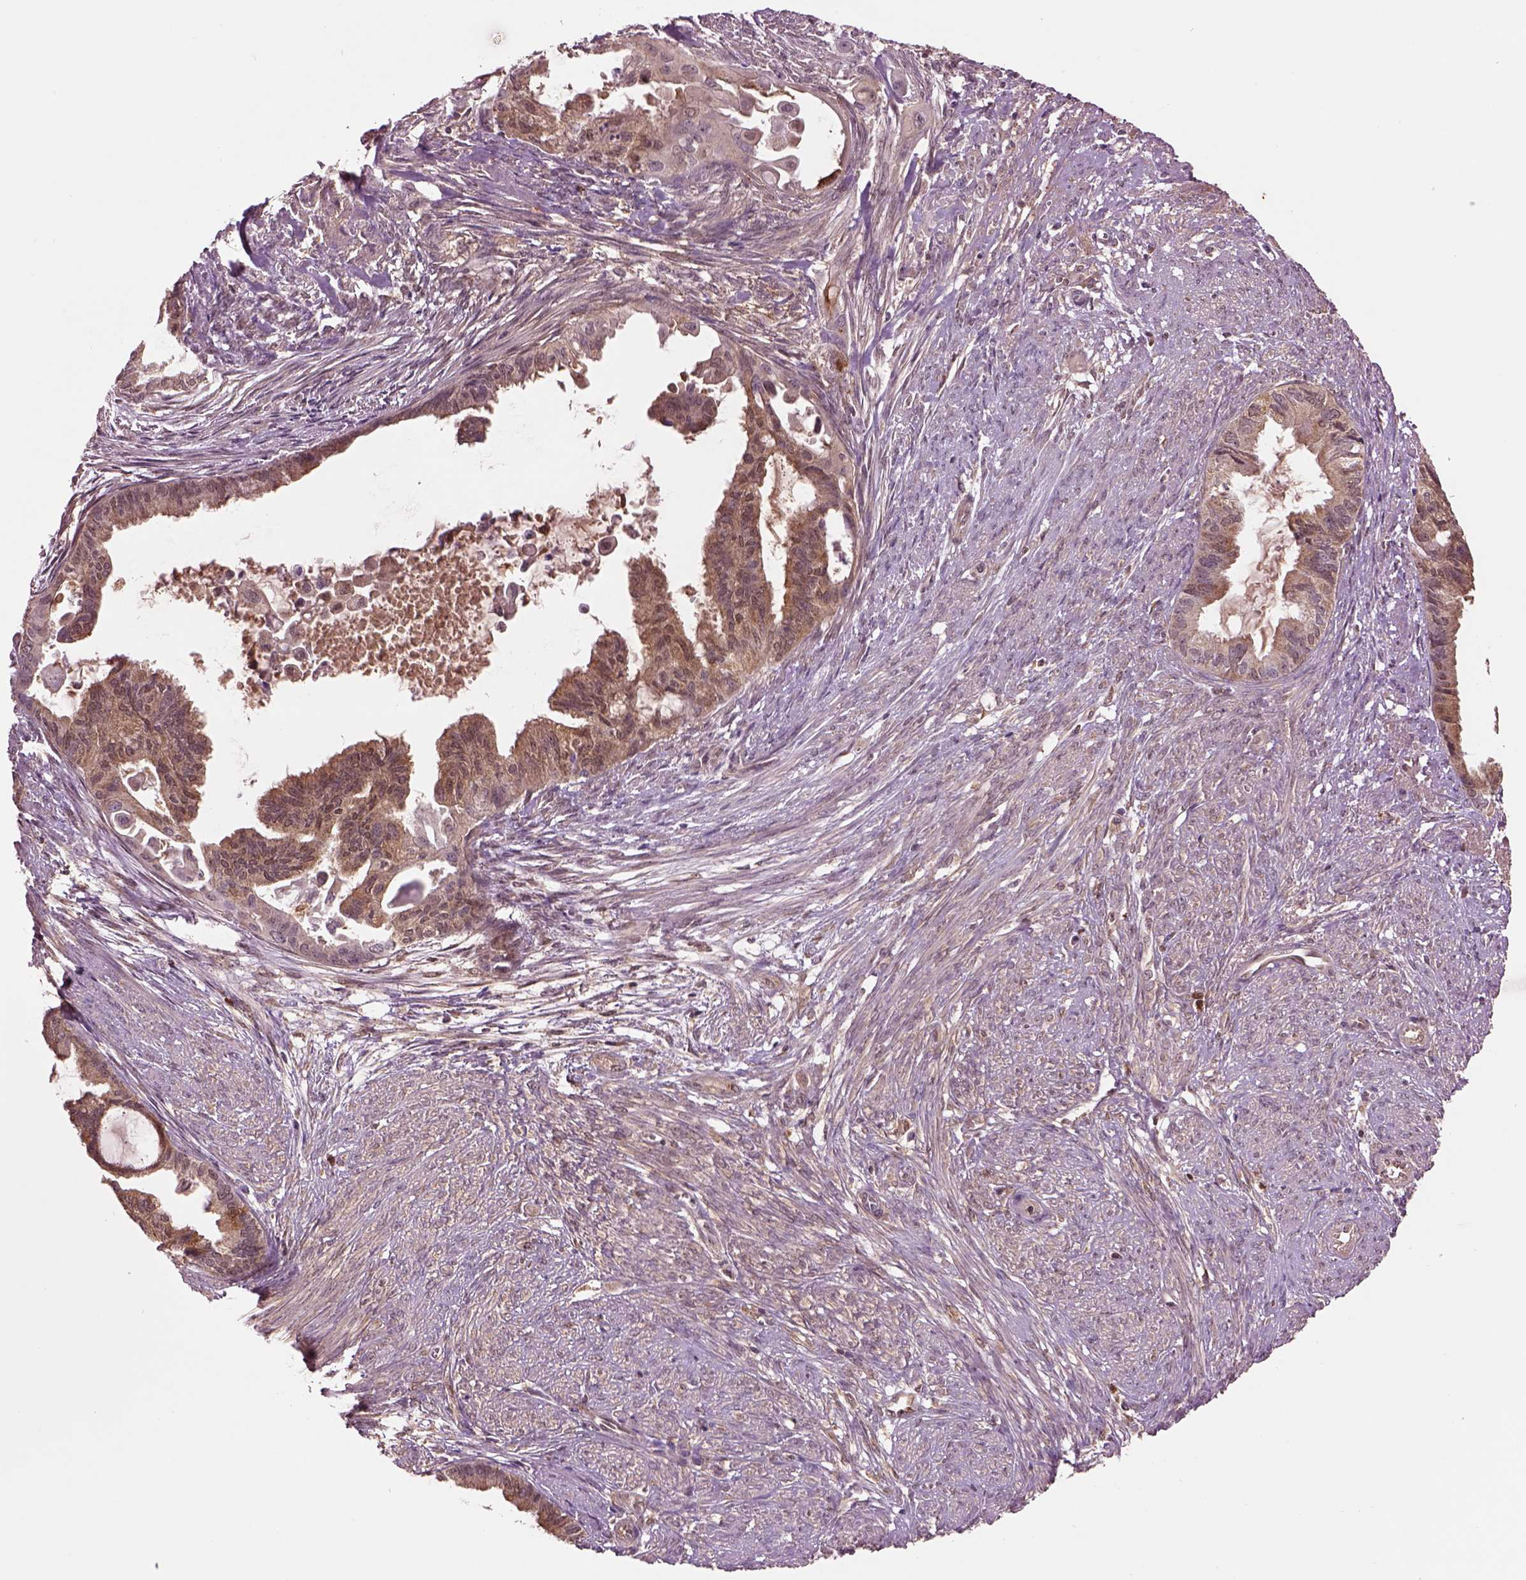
{"staining": {"intensity": "moderate", "quantity": ">75%", "location": "cytoplasmic/membranous"}, "tissue": "endometrial cancer", "cell_type": "Tumor cells", "image_type": "cancer", "snomed": [{"axis": "morphology", "description": "Adenocarcinoma, NOS"}, {"axis": "topography", "description": "Endometrium"}], "caption": "Immunohistochemical staining of adenocarcinoma (endometrial) reveals medium levels of moderate cytoplasmic/membranous positivity in approximately >75% of tumor cells.", "gene": "MDP1", "patient": {"sex": "female", "age": 86}}